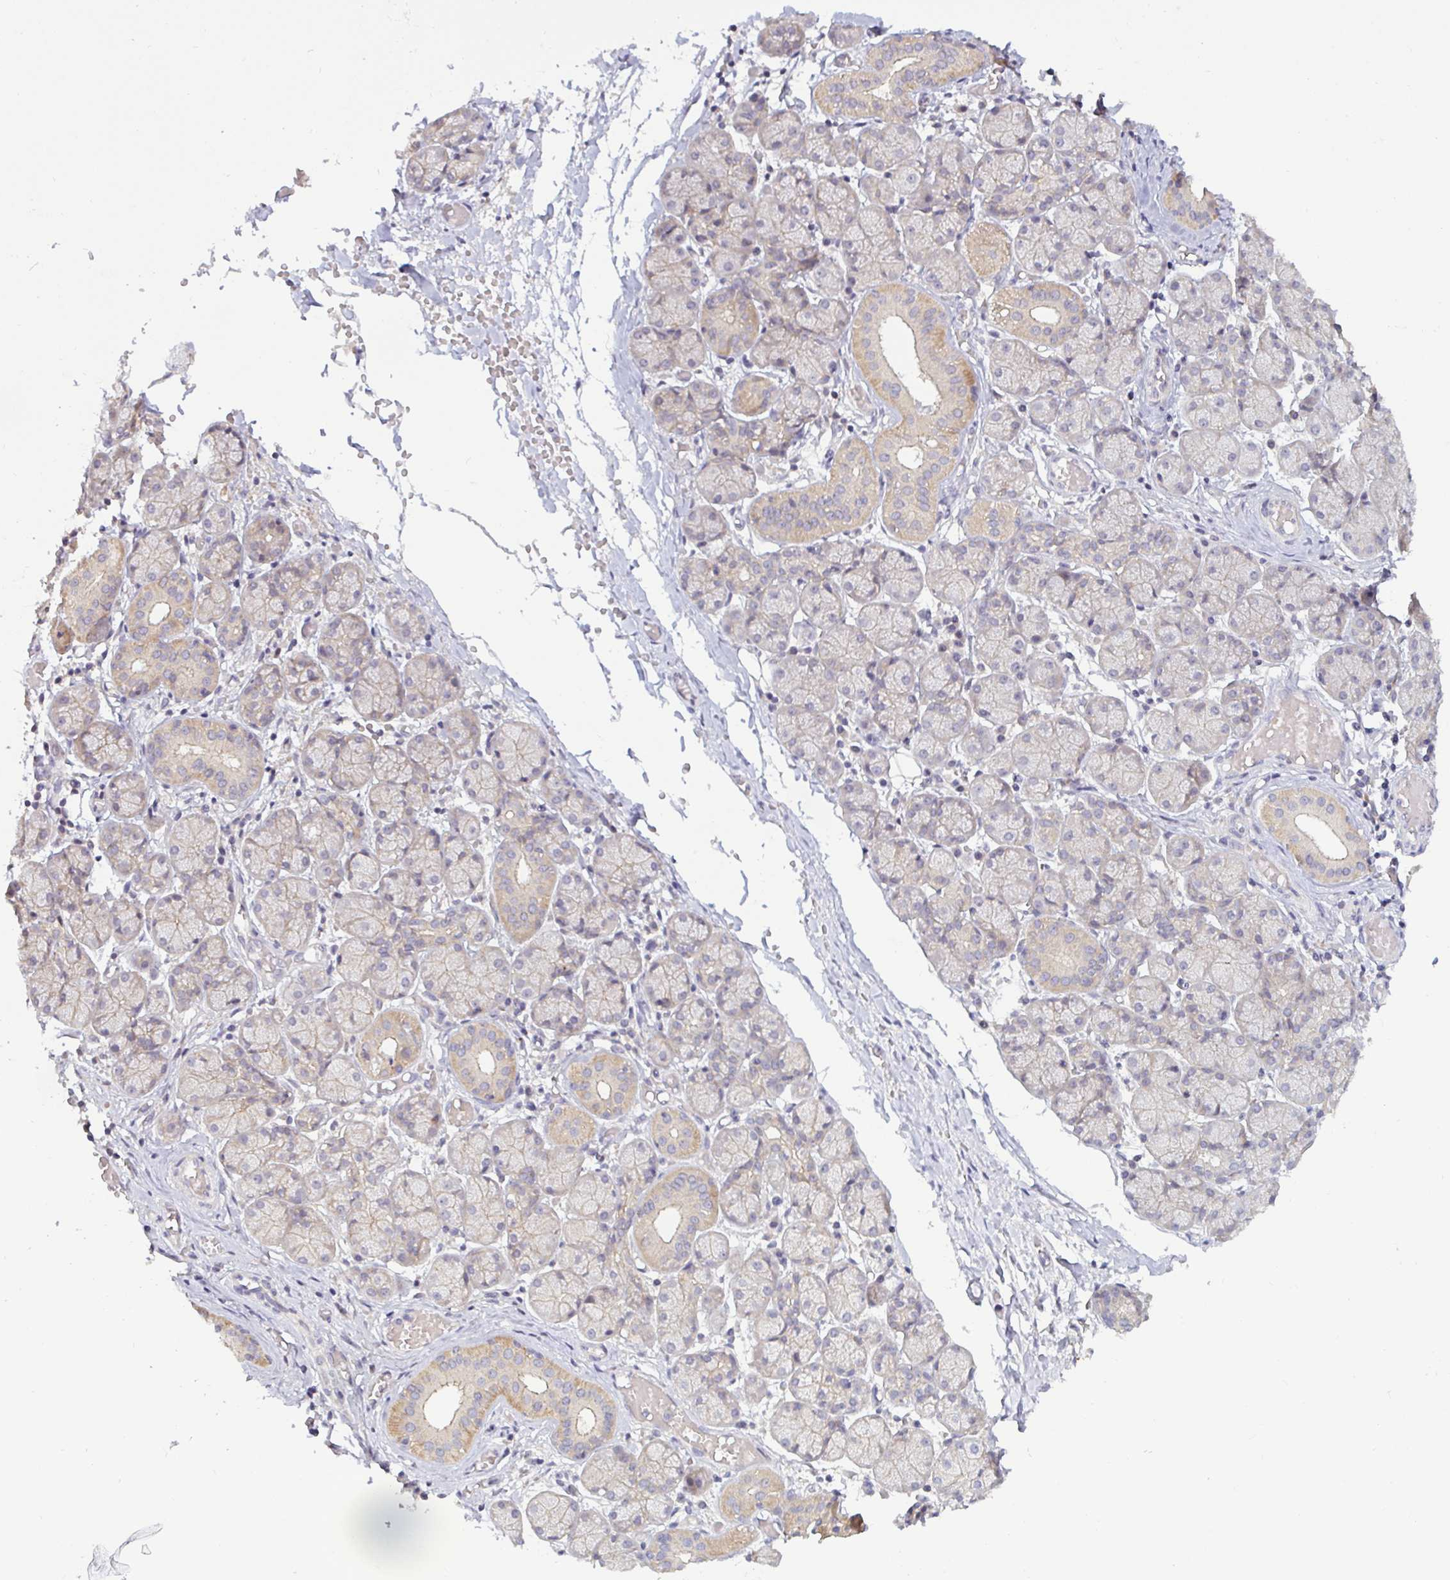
{"staining": {"intensity": "weak", "quantity": "25%-75%", "location": "cytoplasmic/membranous"}, "tissue": "salivary gland", "cell_type": "Glandular cells", "image_type": "normal", "snomed": [{"axis": "morphology", "description": "Normal tissue, NOS"}, {"axis": "topography", "description": "Salivary gland"}], "caption": "Immunohistochemistry (IHC) photomicrograph of unremarkable salivary gland: salivary gland stained using immunohistochemistry reveals low levels of weak protein expression localized specifically in the cytoplasmic/membranous of glandular cells, appearing as a cytoplasmic/membranous brown color.", "gene": "GSTM1", "patient": {"sex": "female", "age": 24}}